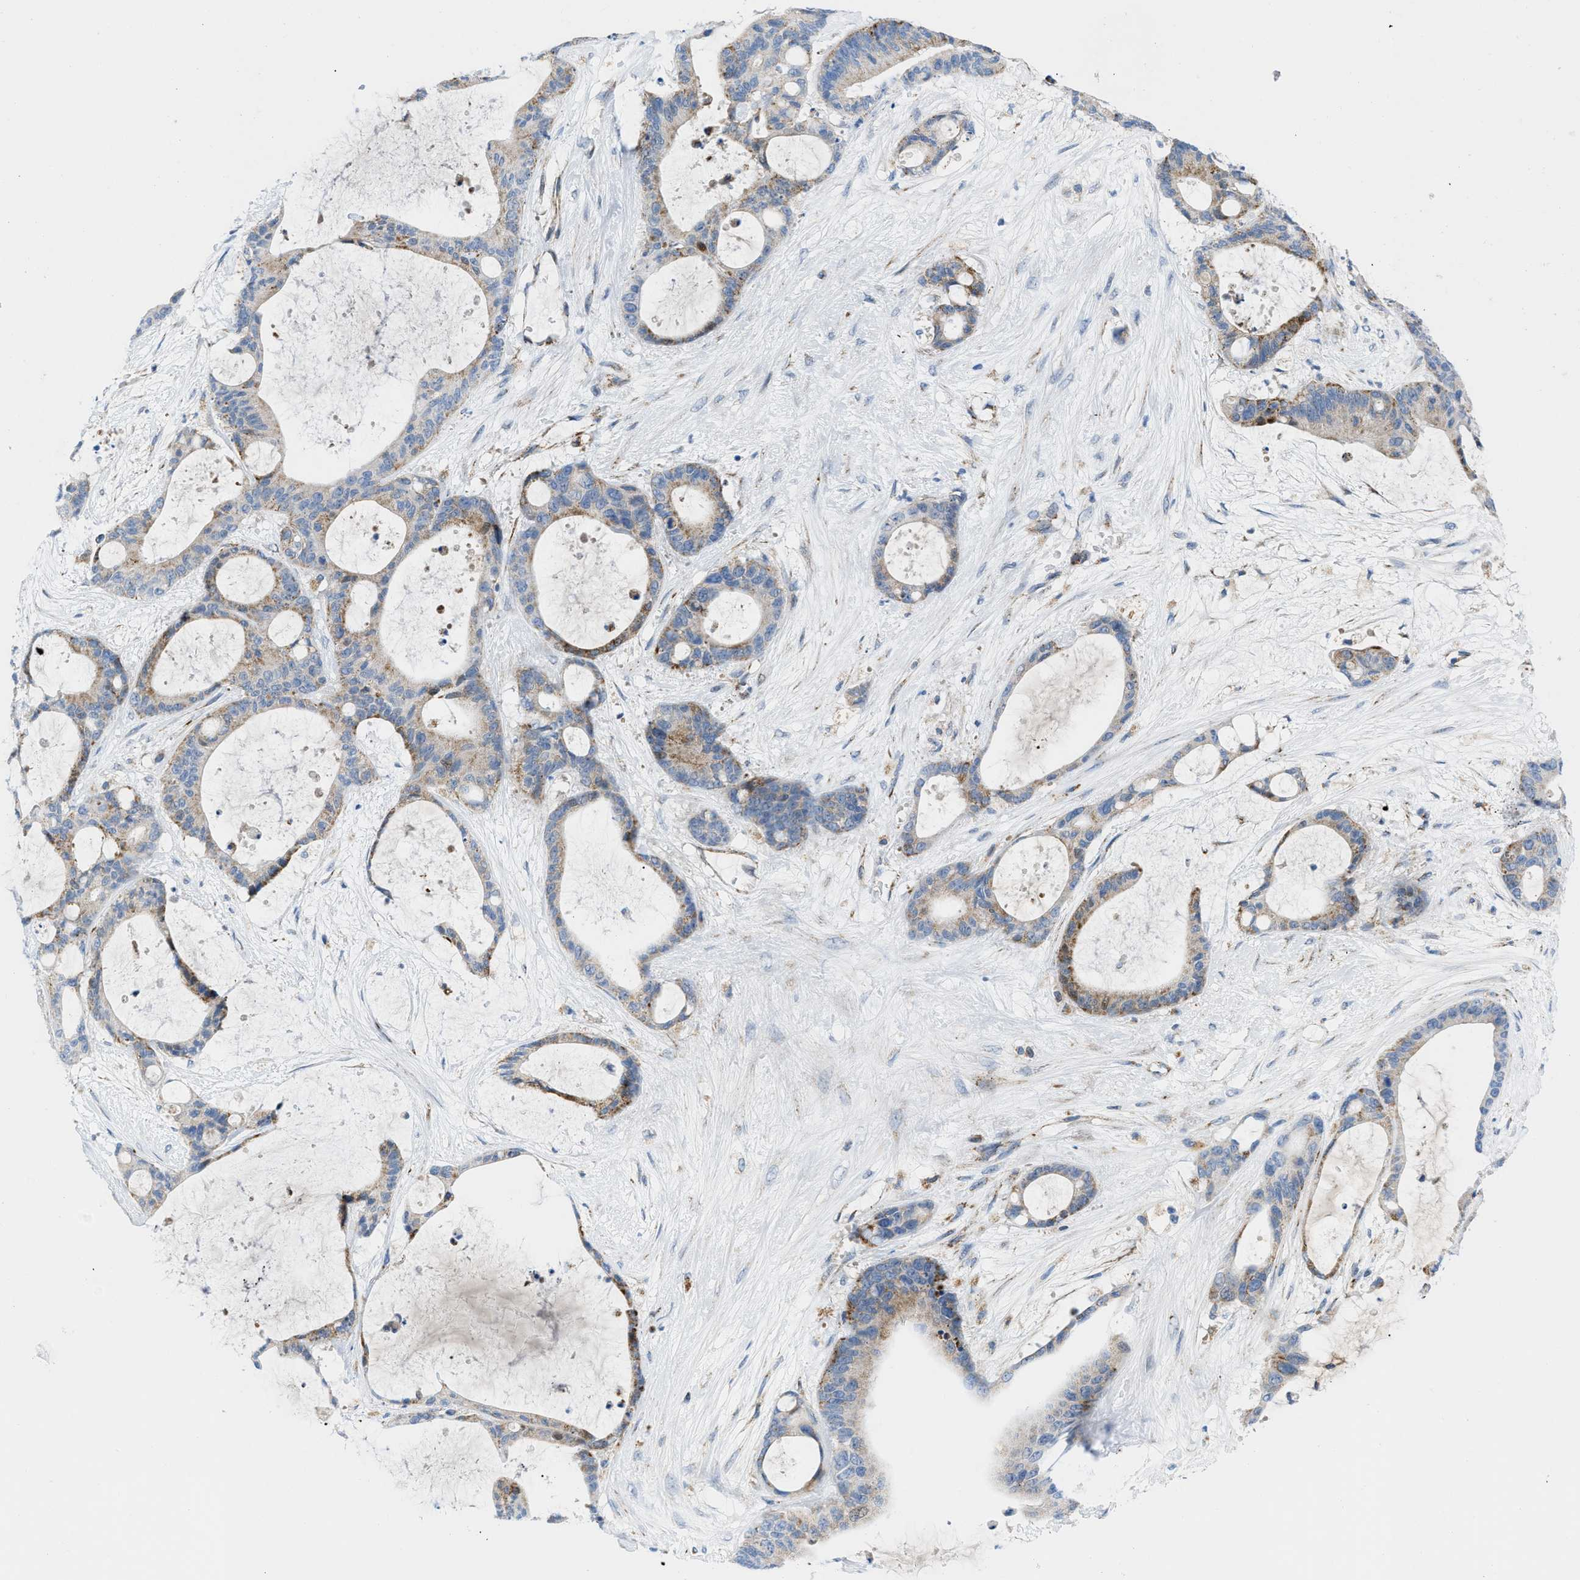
{"staining": {"intensity": "weak", "quantity": "25%-75%", "location": "cytoplasmic/membranous"}, "tissue": "liver cancer", "cell_type": "Tumor cells", "image_type": "cancer", "snomed": [{"axis": "morphology", "description": "Cholangiocarcinoma"}, {"axis": "topography", "description": "Liver"}], "caption": "Immunohistochemistry micrograph of neoplastic tissue: liver cancer stained using IHC exhibits low levels of weak protein expression localized specifically in the cytoplasmic/membranous of tumor cells, appearing as a cytoplasmic/membranous brown color.", "gene": "RBBP9", "patient": {"sex": "female", "age": 73}}